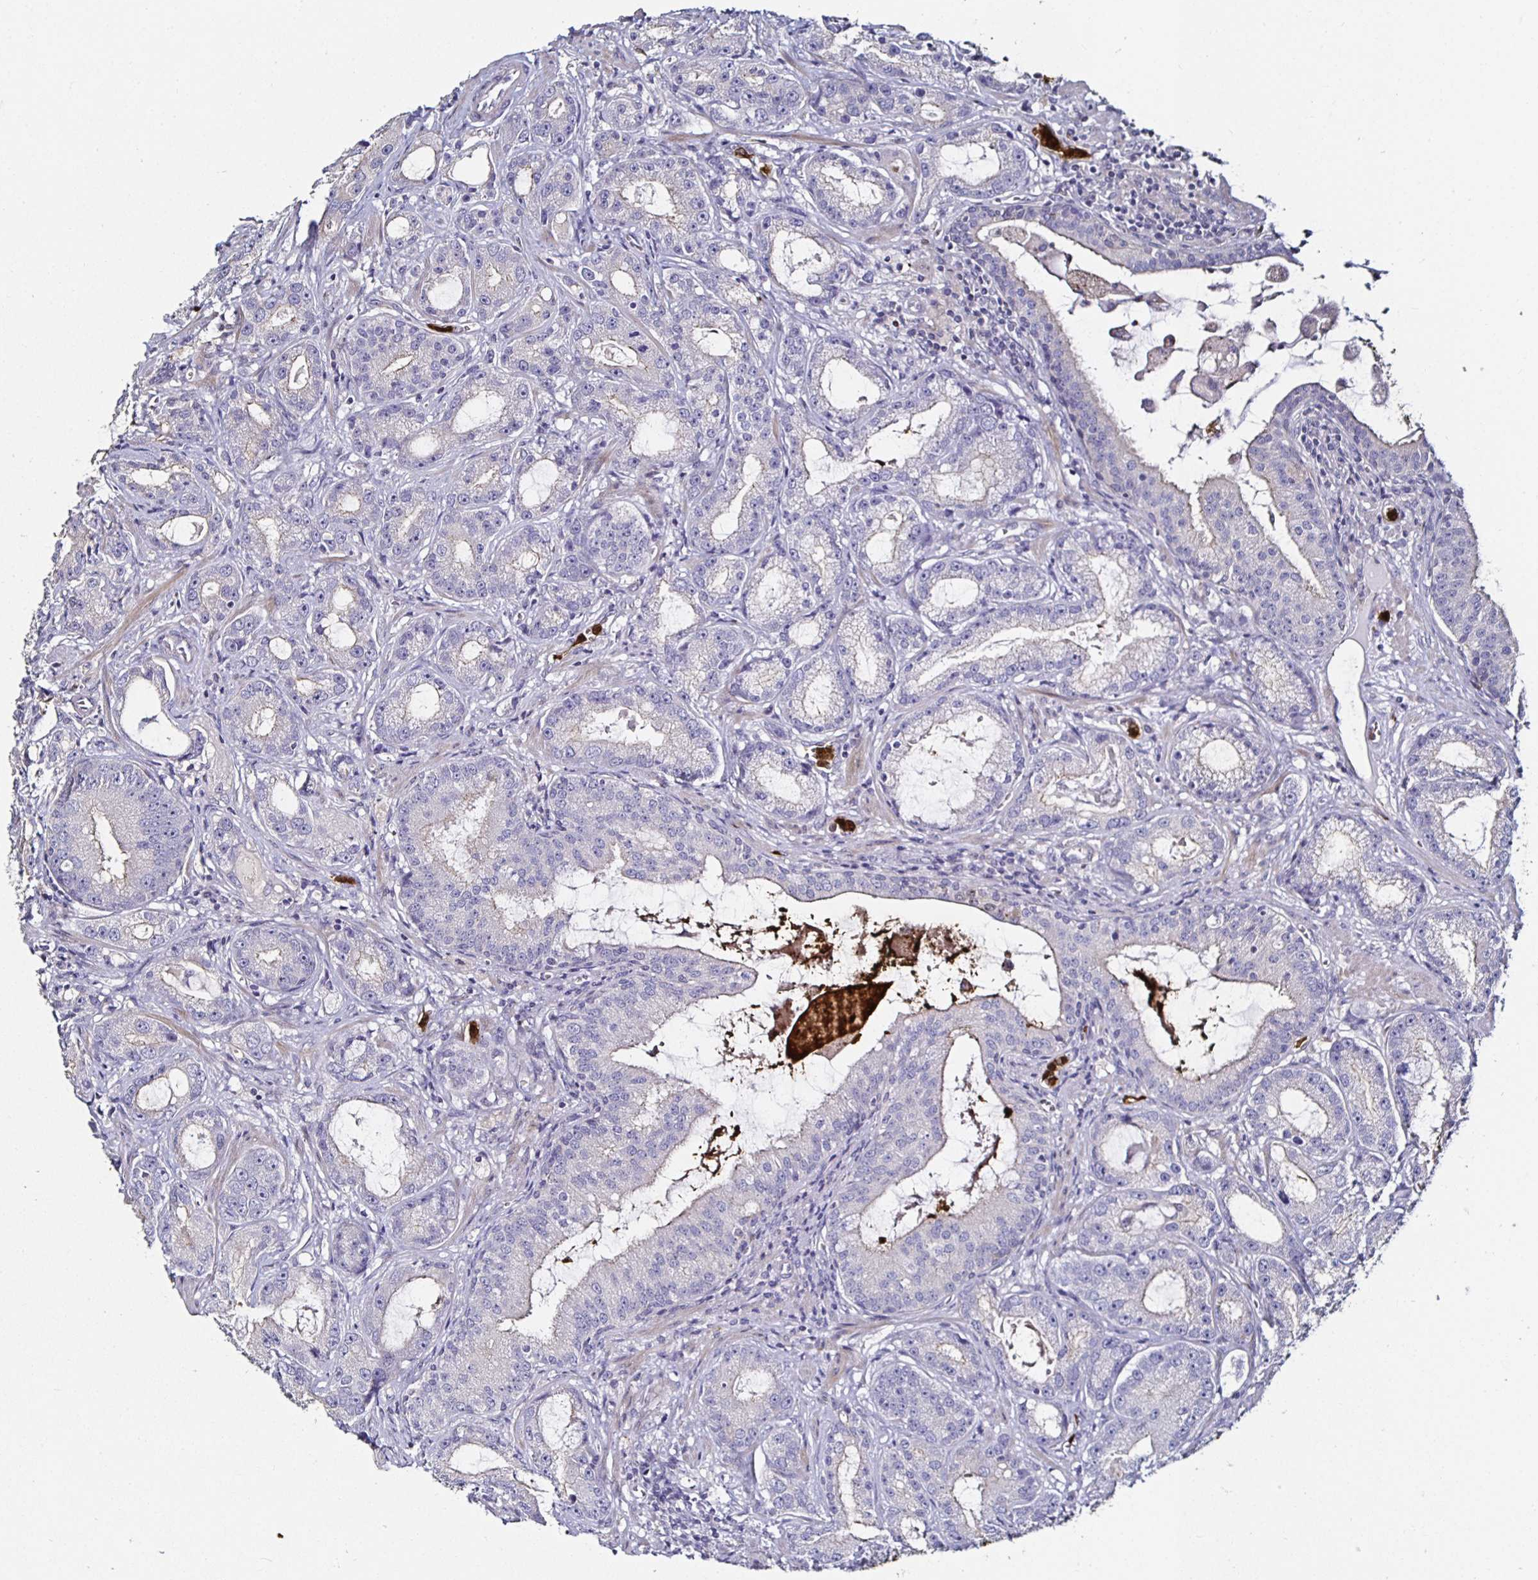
{"staining": {"intensity": "negative", "quantity": "none", "location": "none"}, "tissue": "prostate cancer", "cell_type": "Tumor cells", "image_type": "cancer", "snomed": [{"axis": "morphology", "description": "Adenocarcinoma, High grade"}, {"axis": "topography", "description": "Prostate"}], "caption": "Adenocarcinoma (high-grade) (prostate) stained for a protein using immunohistochemistry (IHC) displays no expression tumor cells.", "gene": "TLR4", "patient": {"sex": "male", "age": 65}}